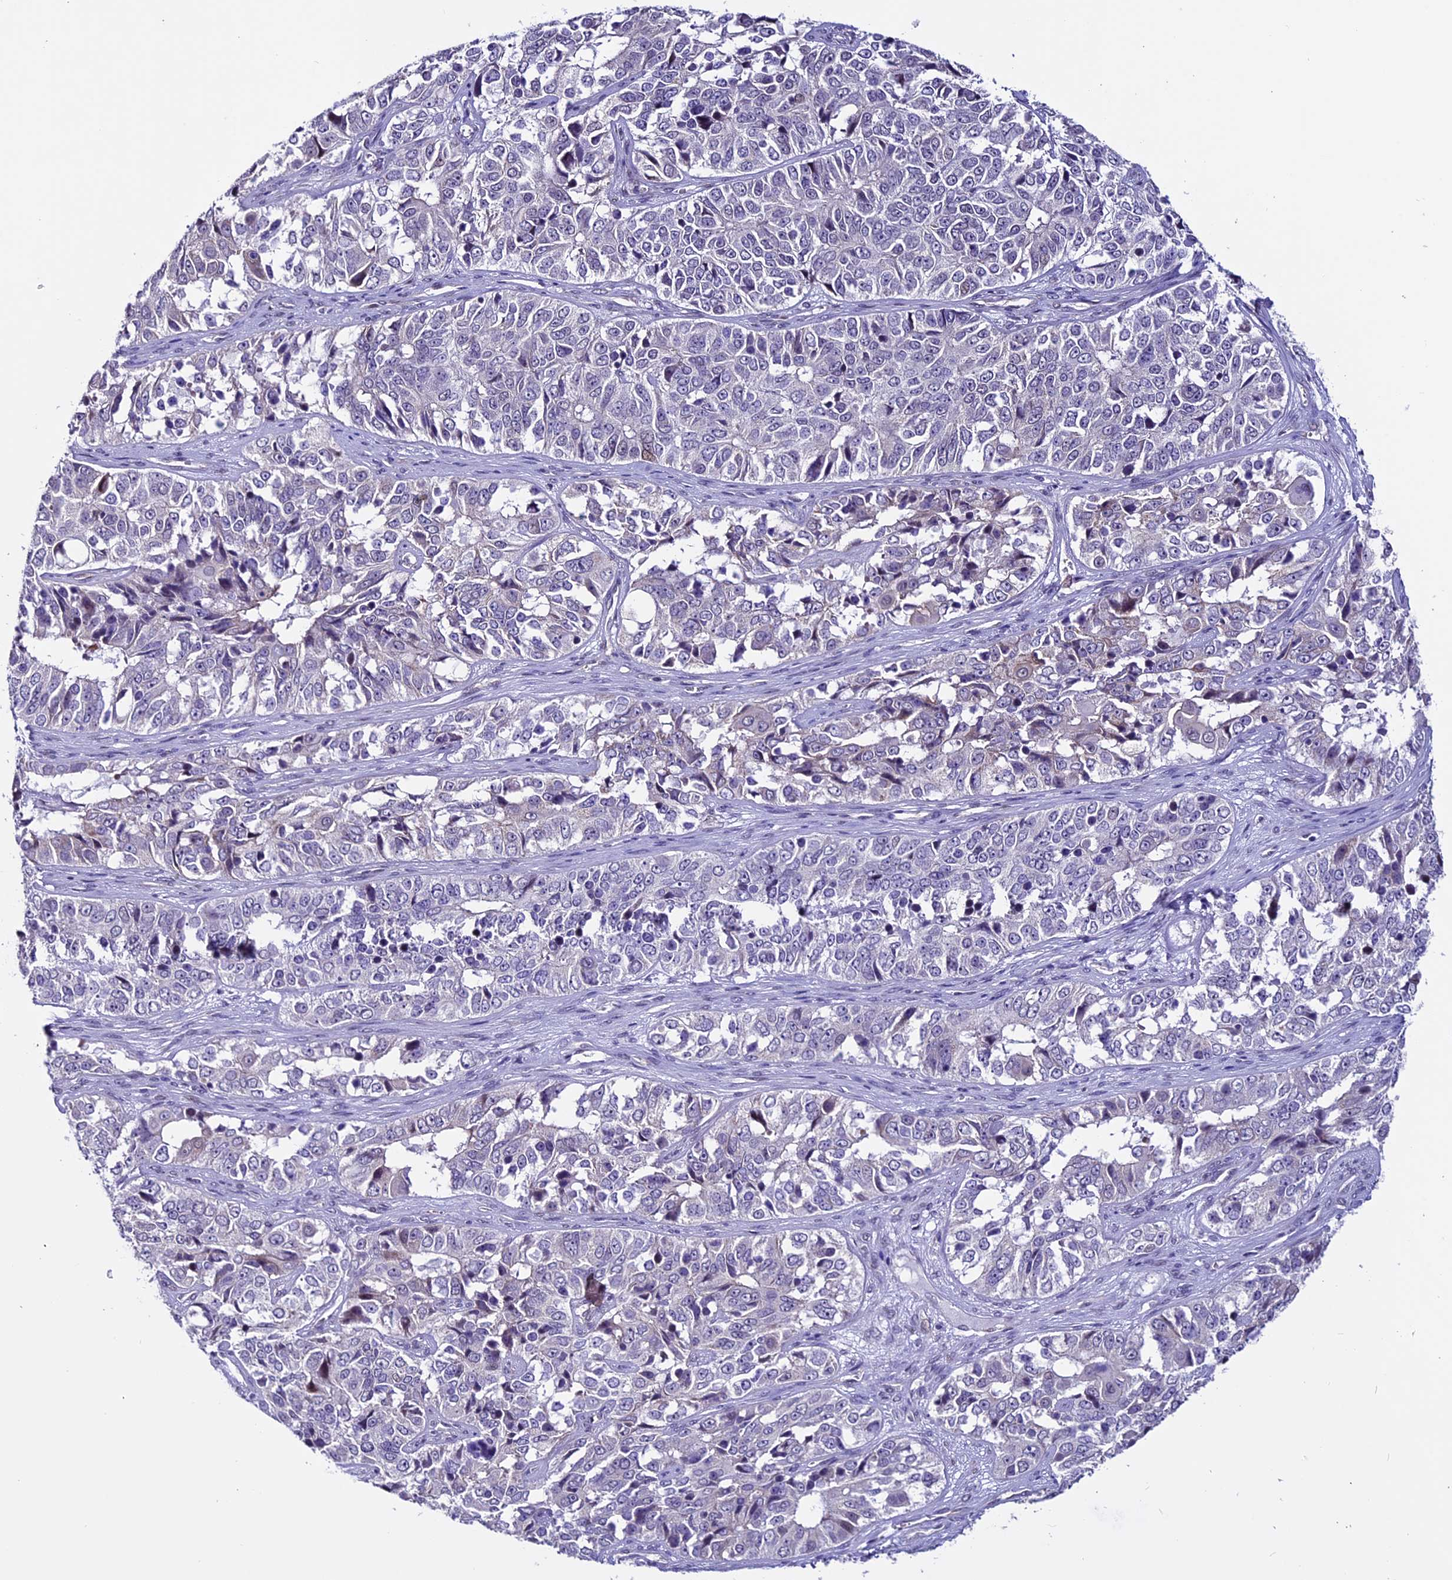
{"staining": {"intensity": "negative", "quantity": "none", "location": "none"}, "tissue": "ovarian cancer", "cell_type": "Tumor cells", "image_type": "cancer", "snomed": [{"axis": "morphology", "description": "Carcinoma, endometroid"}, {"axis": "topography", "description": "Ovary"}], "caption": "A high-resolution image shows IHC staining of ovarian cancer (endometroid carcinoma), which displays no significant expression in tumor cells.", "gene": "TMEM171", "patient": {"sex": "female", "age": 51}}